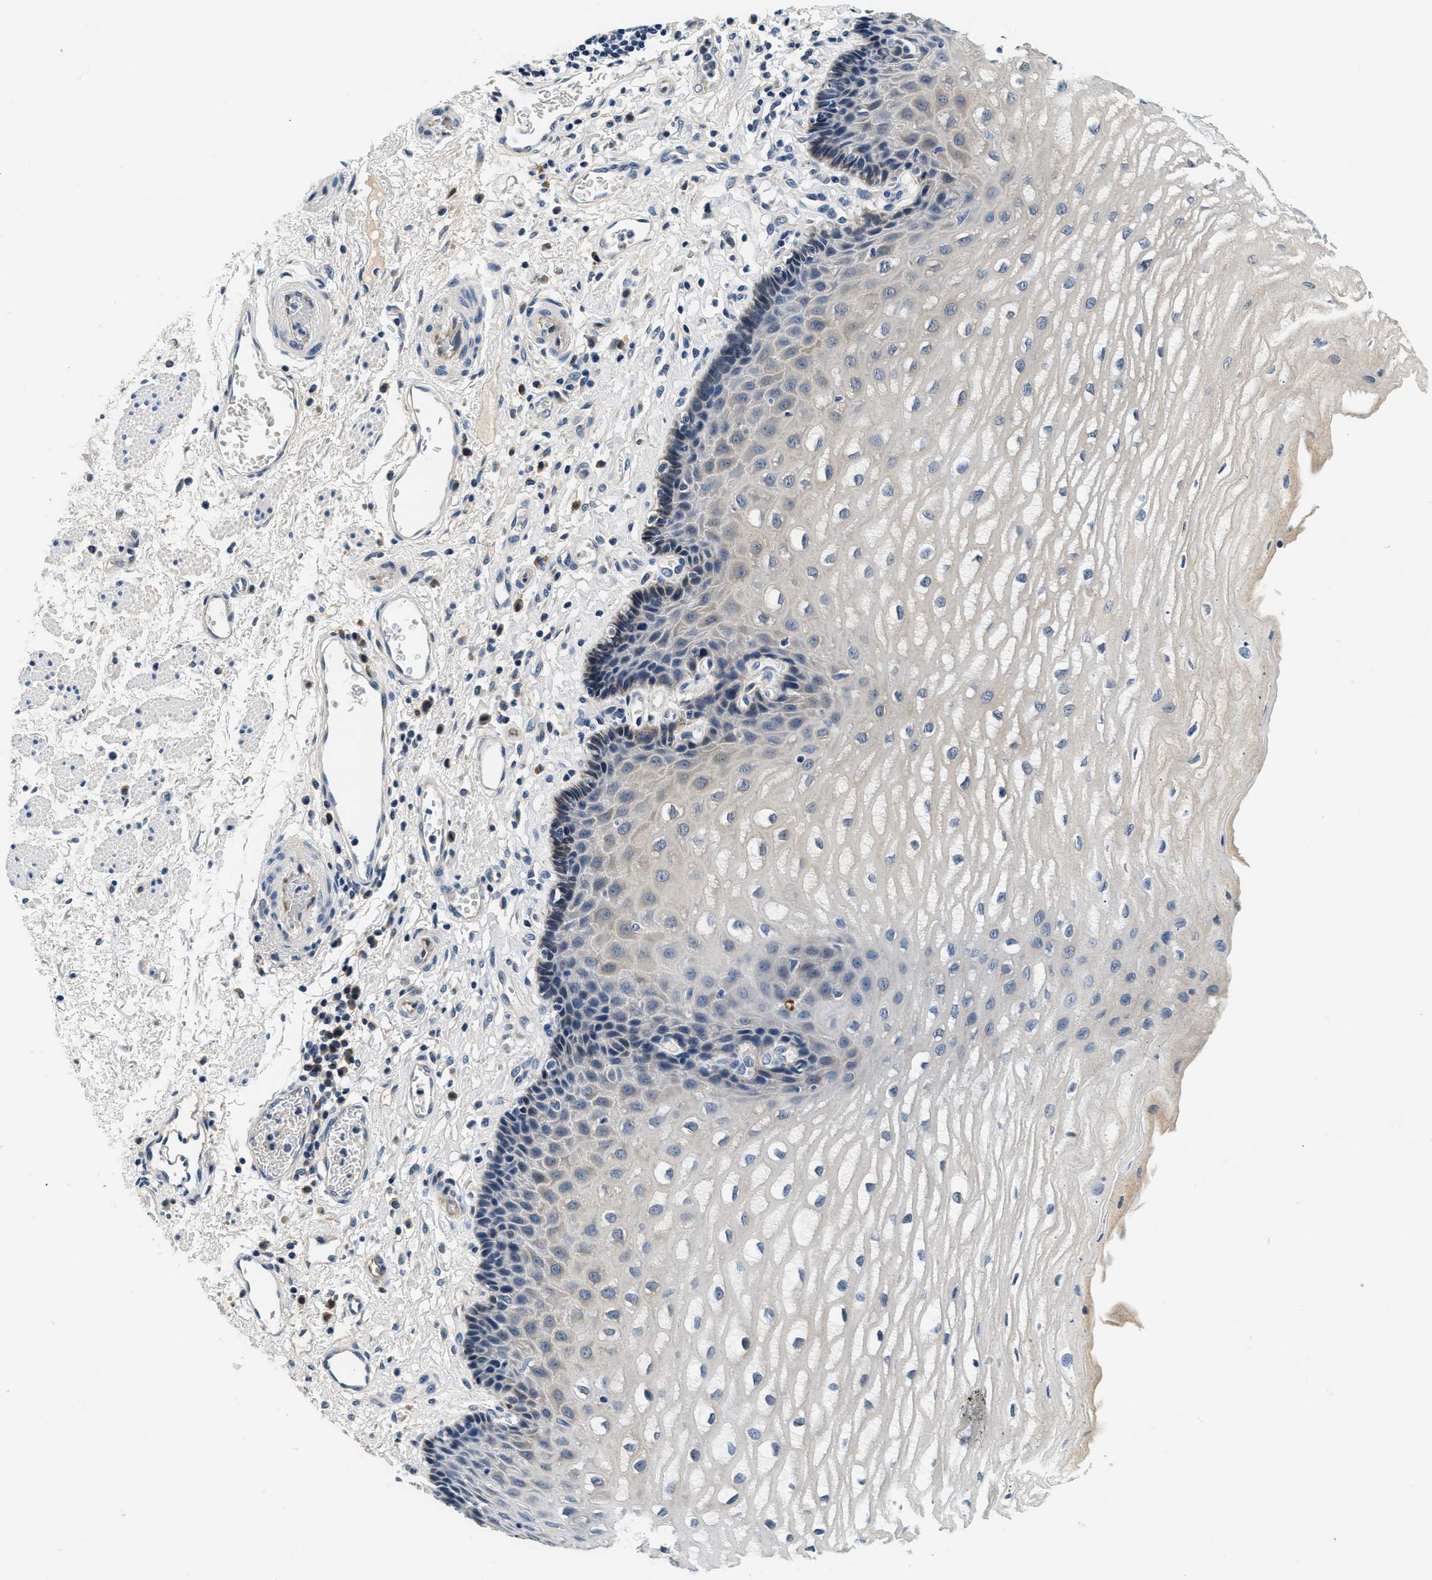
{"staining": {"intensity": "weak", "quantity": "25%-75%", "location": "cytoplasmic/membranous"}, "tissue": "esophagus", "cell_type": "Squamous epithelial cells", "image_type": "normal", "snomed": [{"axis": "morphology", "description": "Normal tissue, NOS"}, {"axis": "topography", "description": "Esophagus"}], "caption": "Squamous epithelial cells exhibit low levels of weak cytoplasmic/membranous expression in about 25%-75% of cells in normal esophagus.", "gene": "ALDH3A2", "patient": {"sex": "male", "age": 54}}